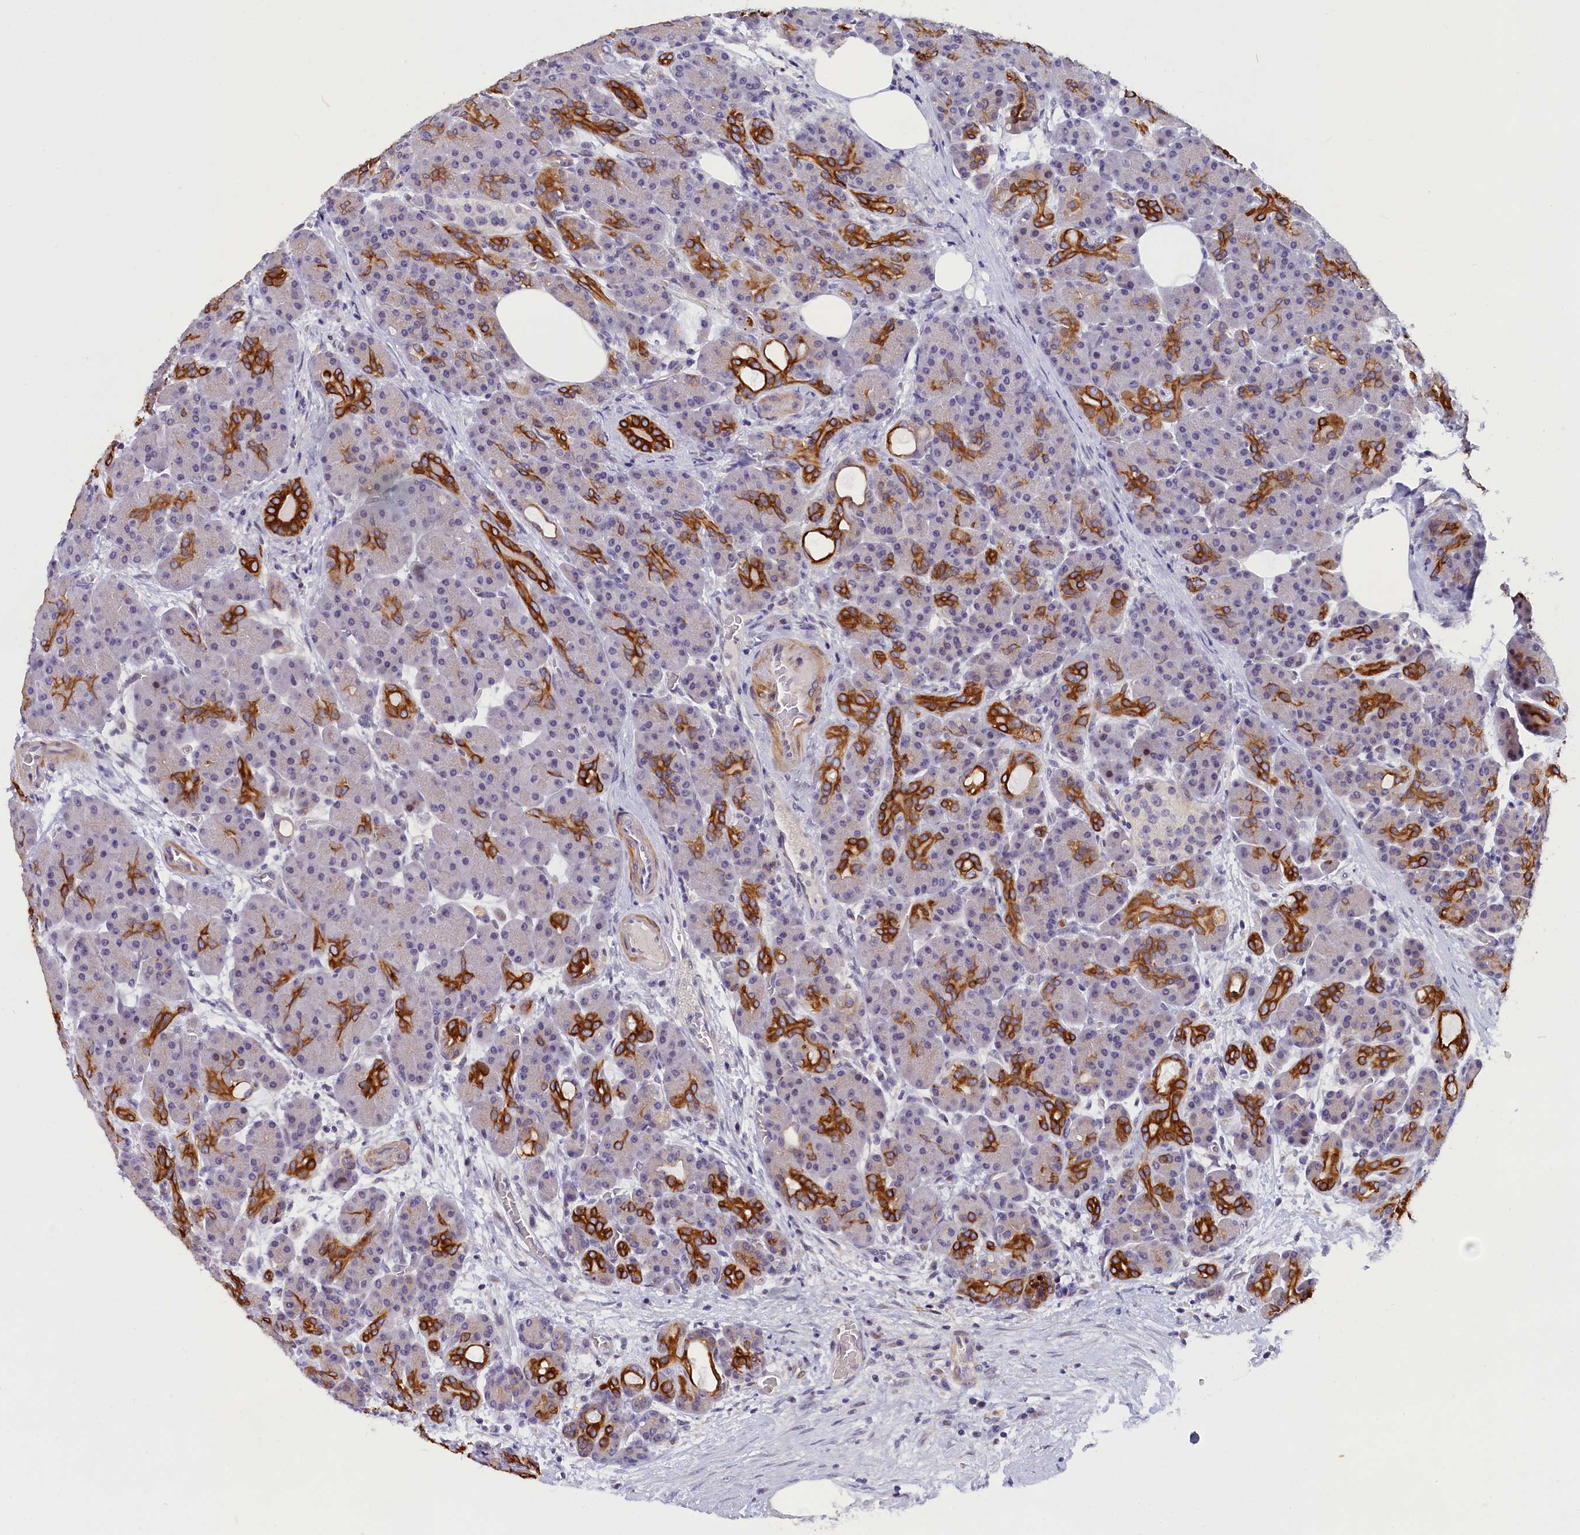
{"staining": {"intensity": "strong", "quantity": "25%-75%", "location": "cytoplasmic/membranous"}, "tissue": "pancreas", "cell_type": "Exocrine glandular cells", "image_type": "normal", "snomed": [{"axis": "morphology", "description": "Normal tissue, NOS"}, {"axis": "topography", "description": "Pancreas"}], "caption": "Approximately 25%-75% of exocrine glandular cells in unremarkable human pancreas demonstrate strong cytoplasmic/membranous protein staining as visualized by brown immunohistochemical staining.", "gene": "ANKRD34B", "patient": {"sex": "male", "age": 63}}